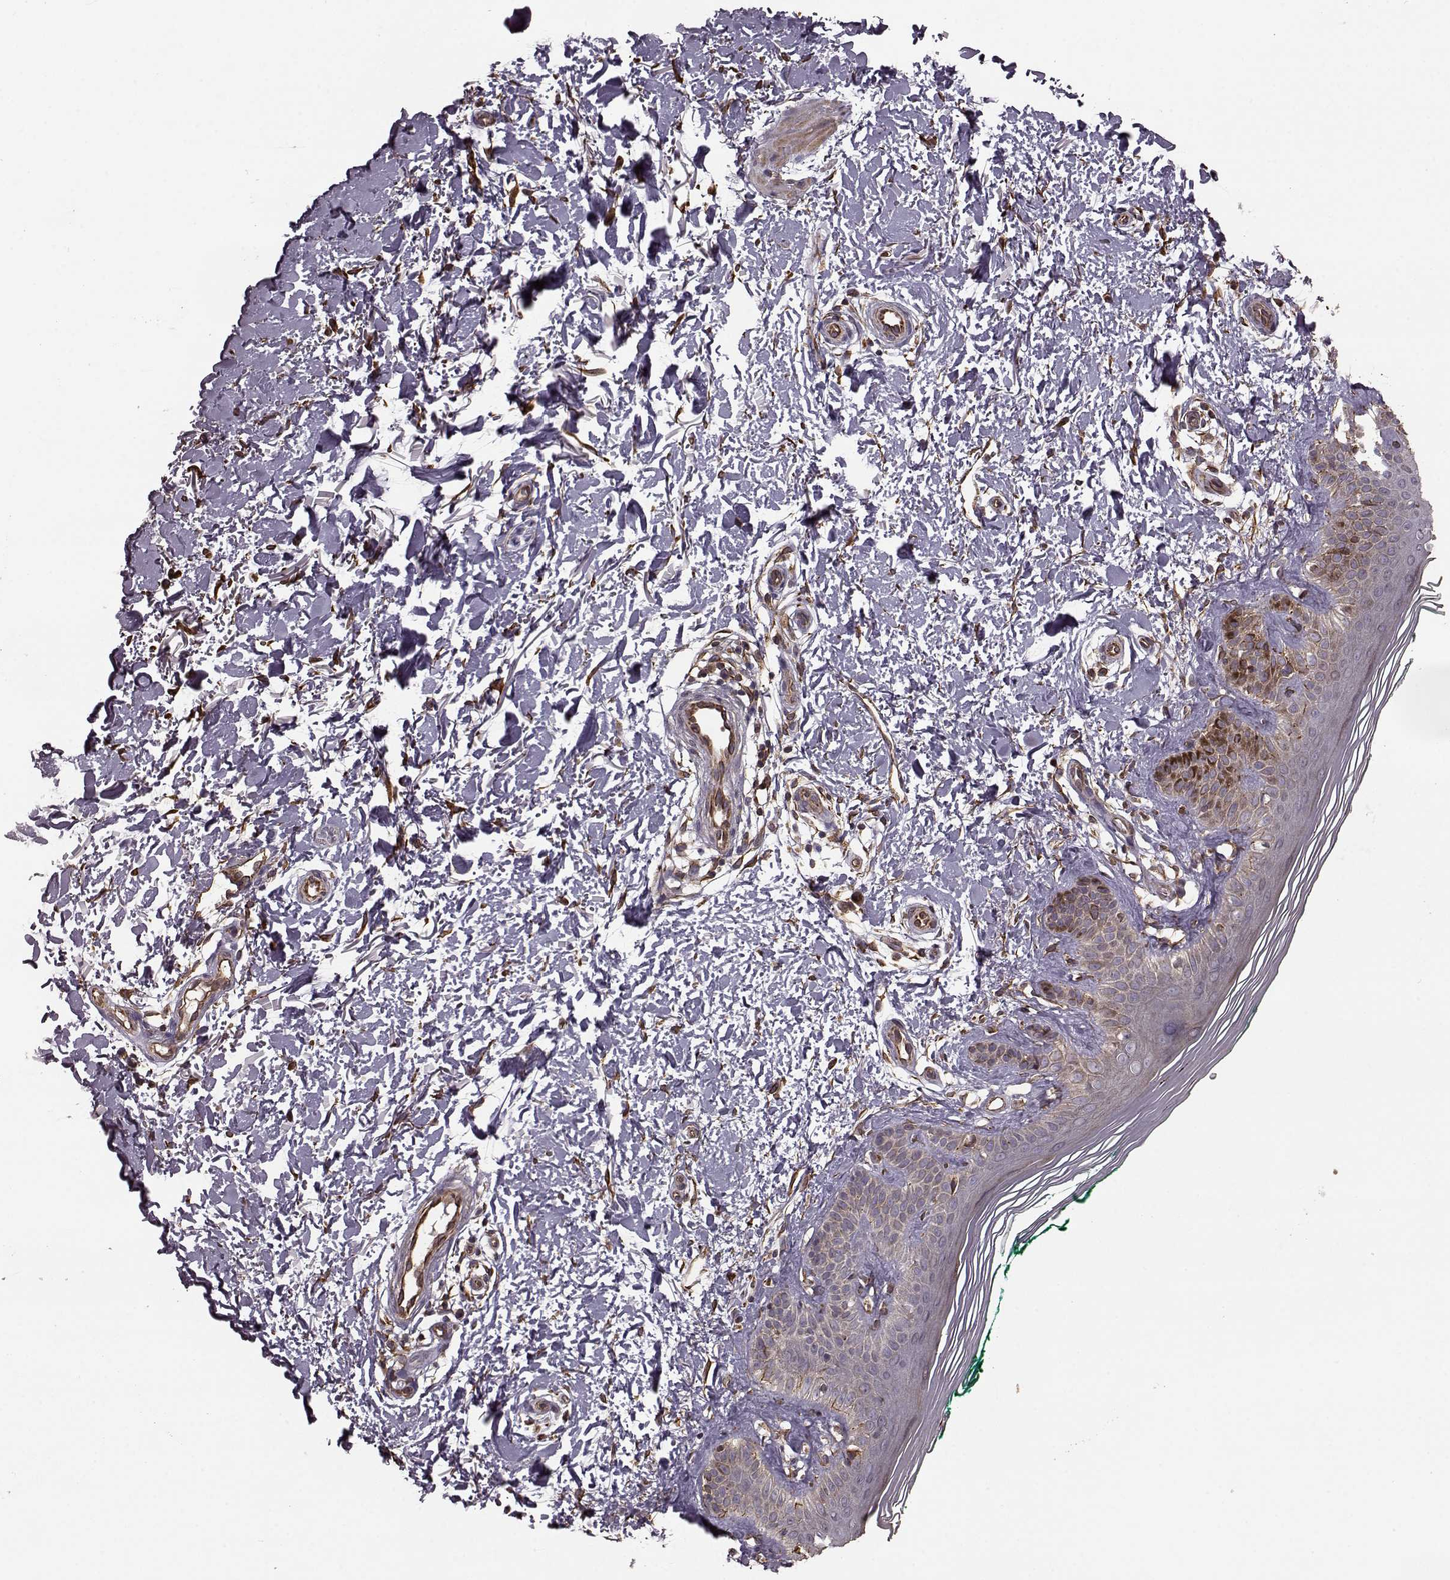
{"staining": {"intensity": "negative", "quantity": "none", "location": "none"}, "tissue": "skin", "cell_type": "Fibroblasts", "image_type": "normal", "snomed": [{"axis": "morphology", "description": "Normal tissue, NOS"}, {"axis": "morphology", "description": "Inflammation, NOS"}, {"axis": "morphology", "description": "Fibrosis, NOS"}, {"axis": "topography", "description": "Skin"}], "caption": "Histopathology image shows no protein expression in fibroblasts of unremarkable skin.", "gene": "NTF3", "patient": {"sex": "male", "age": 71}}